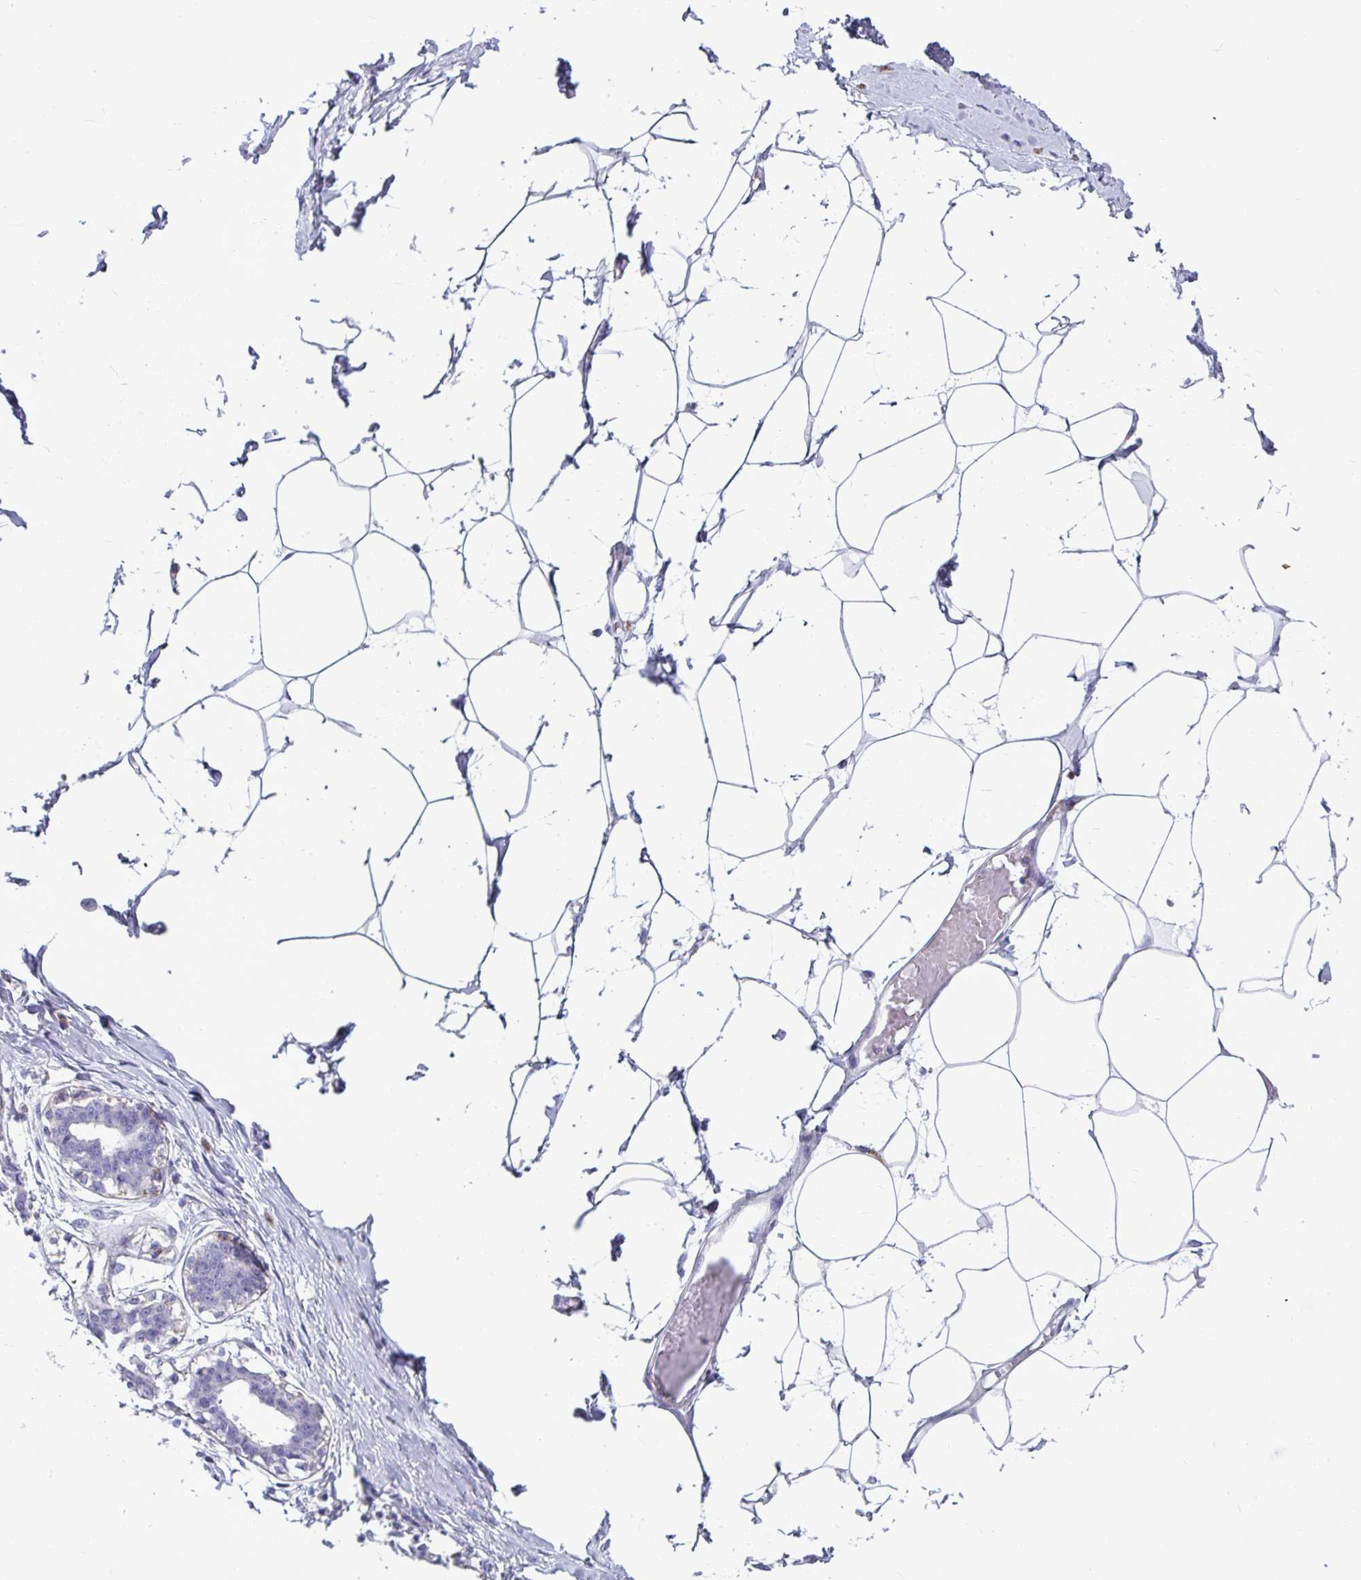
{"staining": {"intensity": "negative", "quantity": "none", "location": "none"}, "tissue": "breast", "cell_type": "Adipocytes", "image_type": "normal", "snomed": [{"axis": "morphology", "description": "Normal tissue, NOS"}, {"axis": "topography", "description": "Breast"}], "caption": "IHC histopathology image of unremarkable human breast stained for a protein (brown), which reveals no expression in adipocytes.", "gene": "CTSZ", "patient": {"sex": "female", "age": 45}}